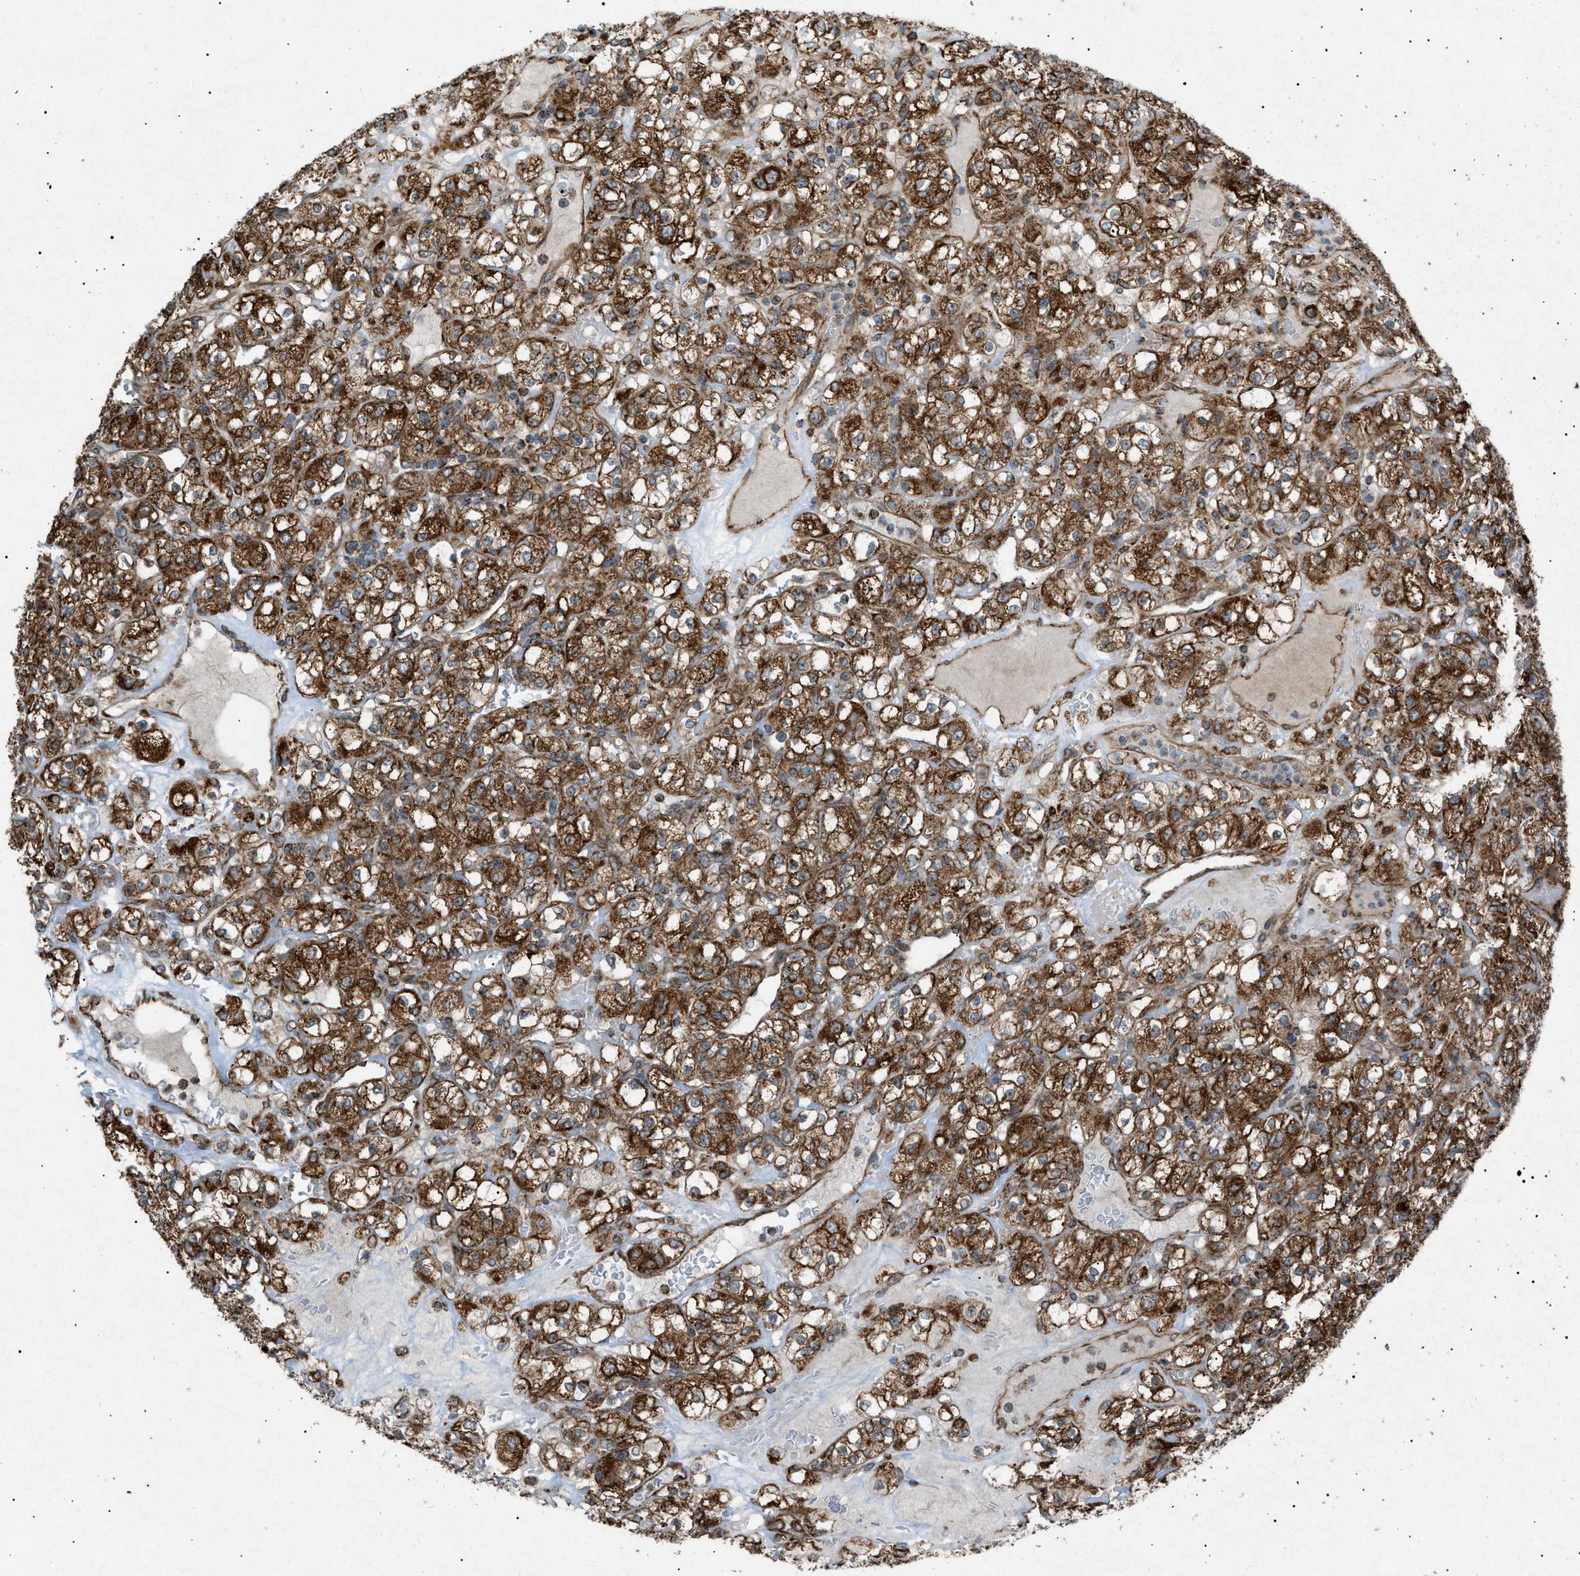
{"staining": {"intensity": "strong", "quantity": ">75%", "location": "cytoplasmic/membranous"}, "tissue": "renal cancer", "cell_type": "Tumor cells", "image_type": "cancer", "snomed": [{"axis": "morphology", "description": "Normal tissue, NOS"}, {"axis": "morphology", "description": "Adenocarcinoma, NOS"}, {"axis": "topography", "description": "Kidney"}], "caption": "IHC of renal adenocarcinoma exhibits high levels of strong cytoplasmic/membranous staining in approximately >75% of tumor cells. Nuclei are stained in blue.", "gene": "C1GALT1C1", "patient": {"sex": "female", "age": 72}}